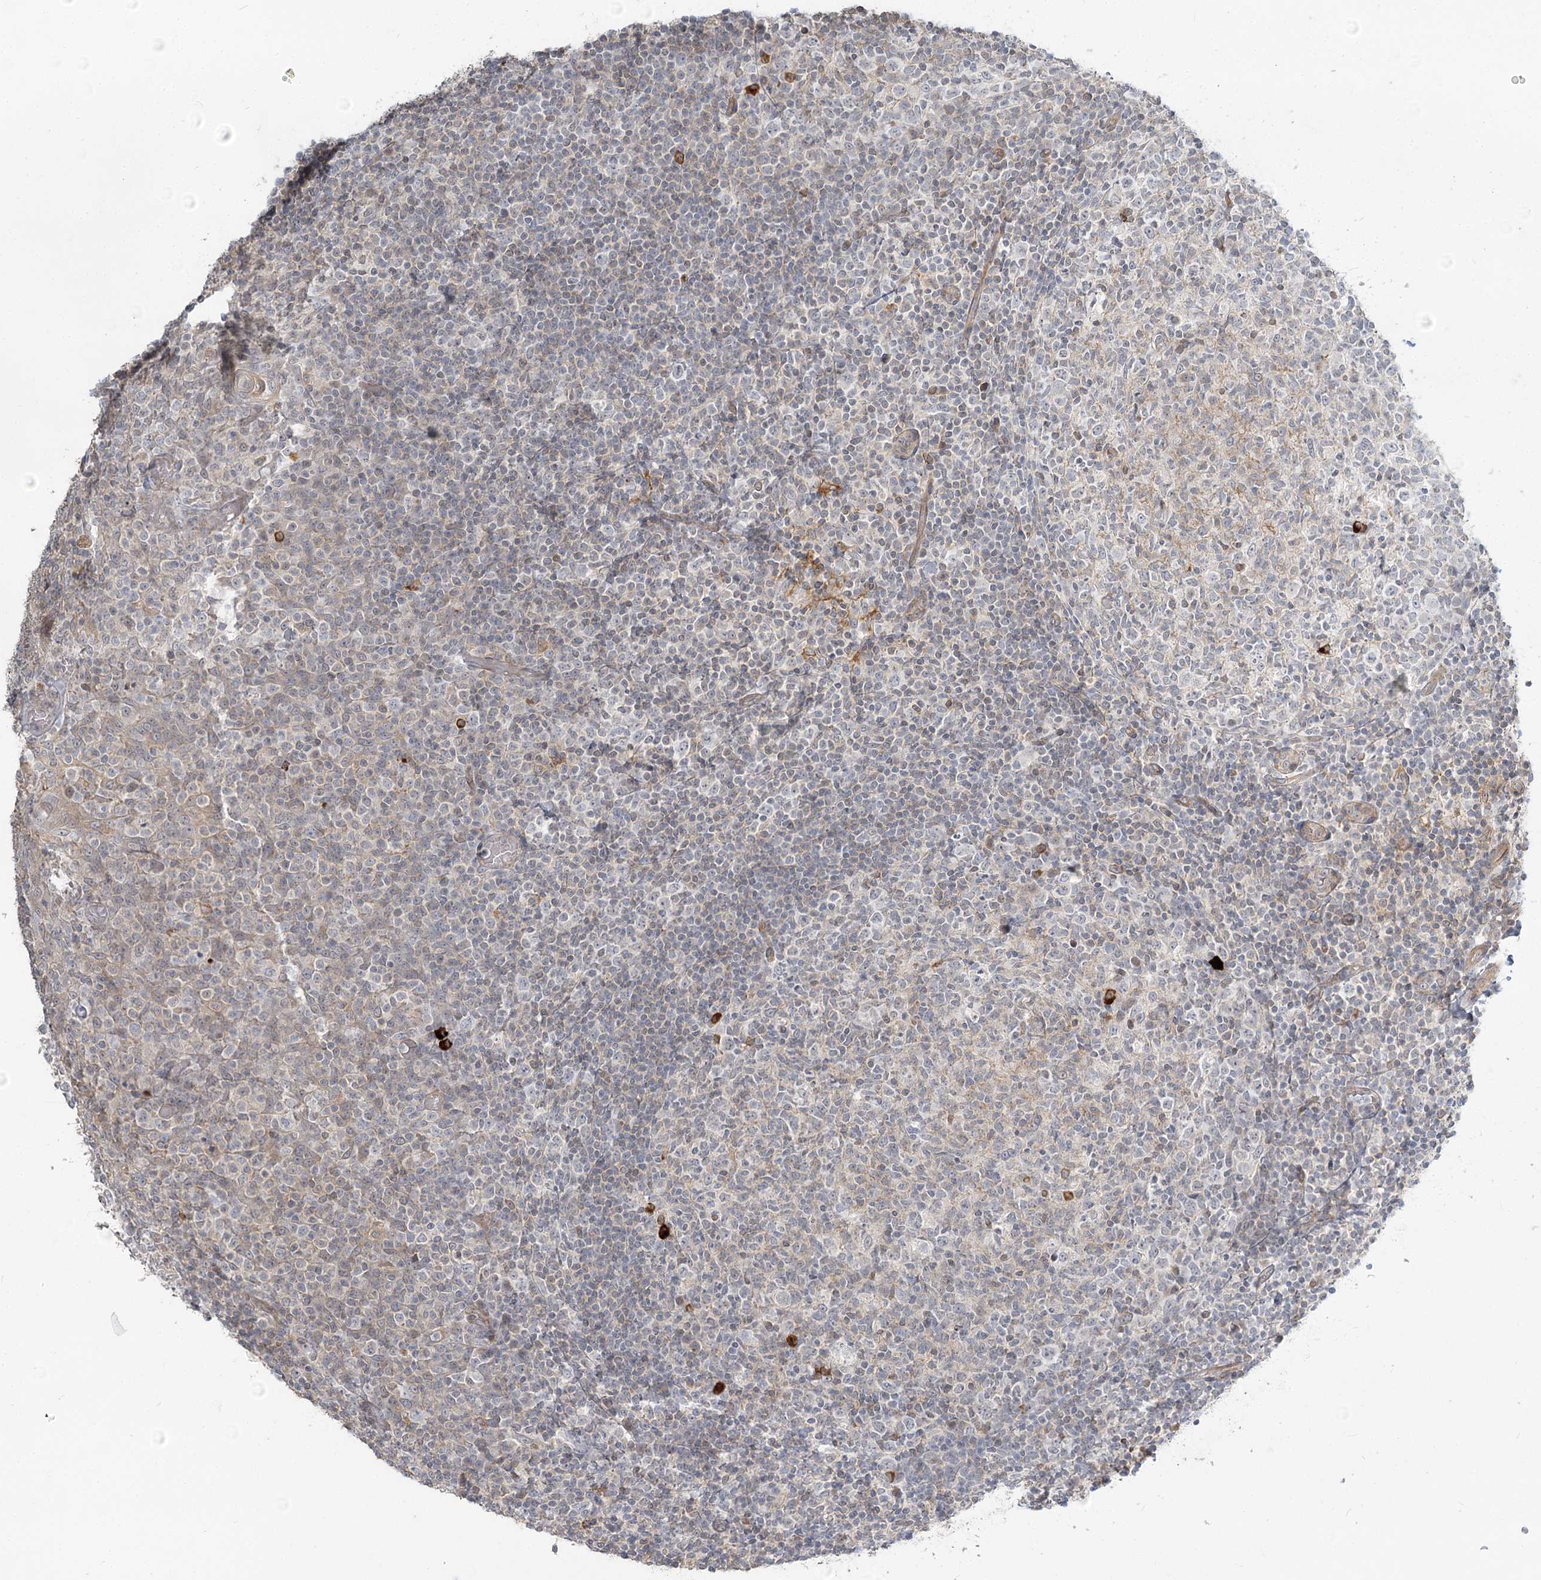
{"staining": {"intensity": "negative", "quantity": "none", "location": "none"}, "tissue": "tonsil", "cell_type": "Germinal center cells", "image_type": "normal", "snomed": [{"axis": "morphology", "description": "Normal tissue, NOS"}, {"axis": "topography", "description": "Tonsil"}], "caption": "Immunohistochemical staining of benign tonsil shows no significant staining in germinal center cells.", "gene": "GUCY2C", "patient": {"sex": "female", "age": 19}}